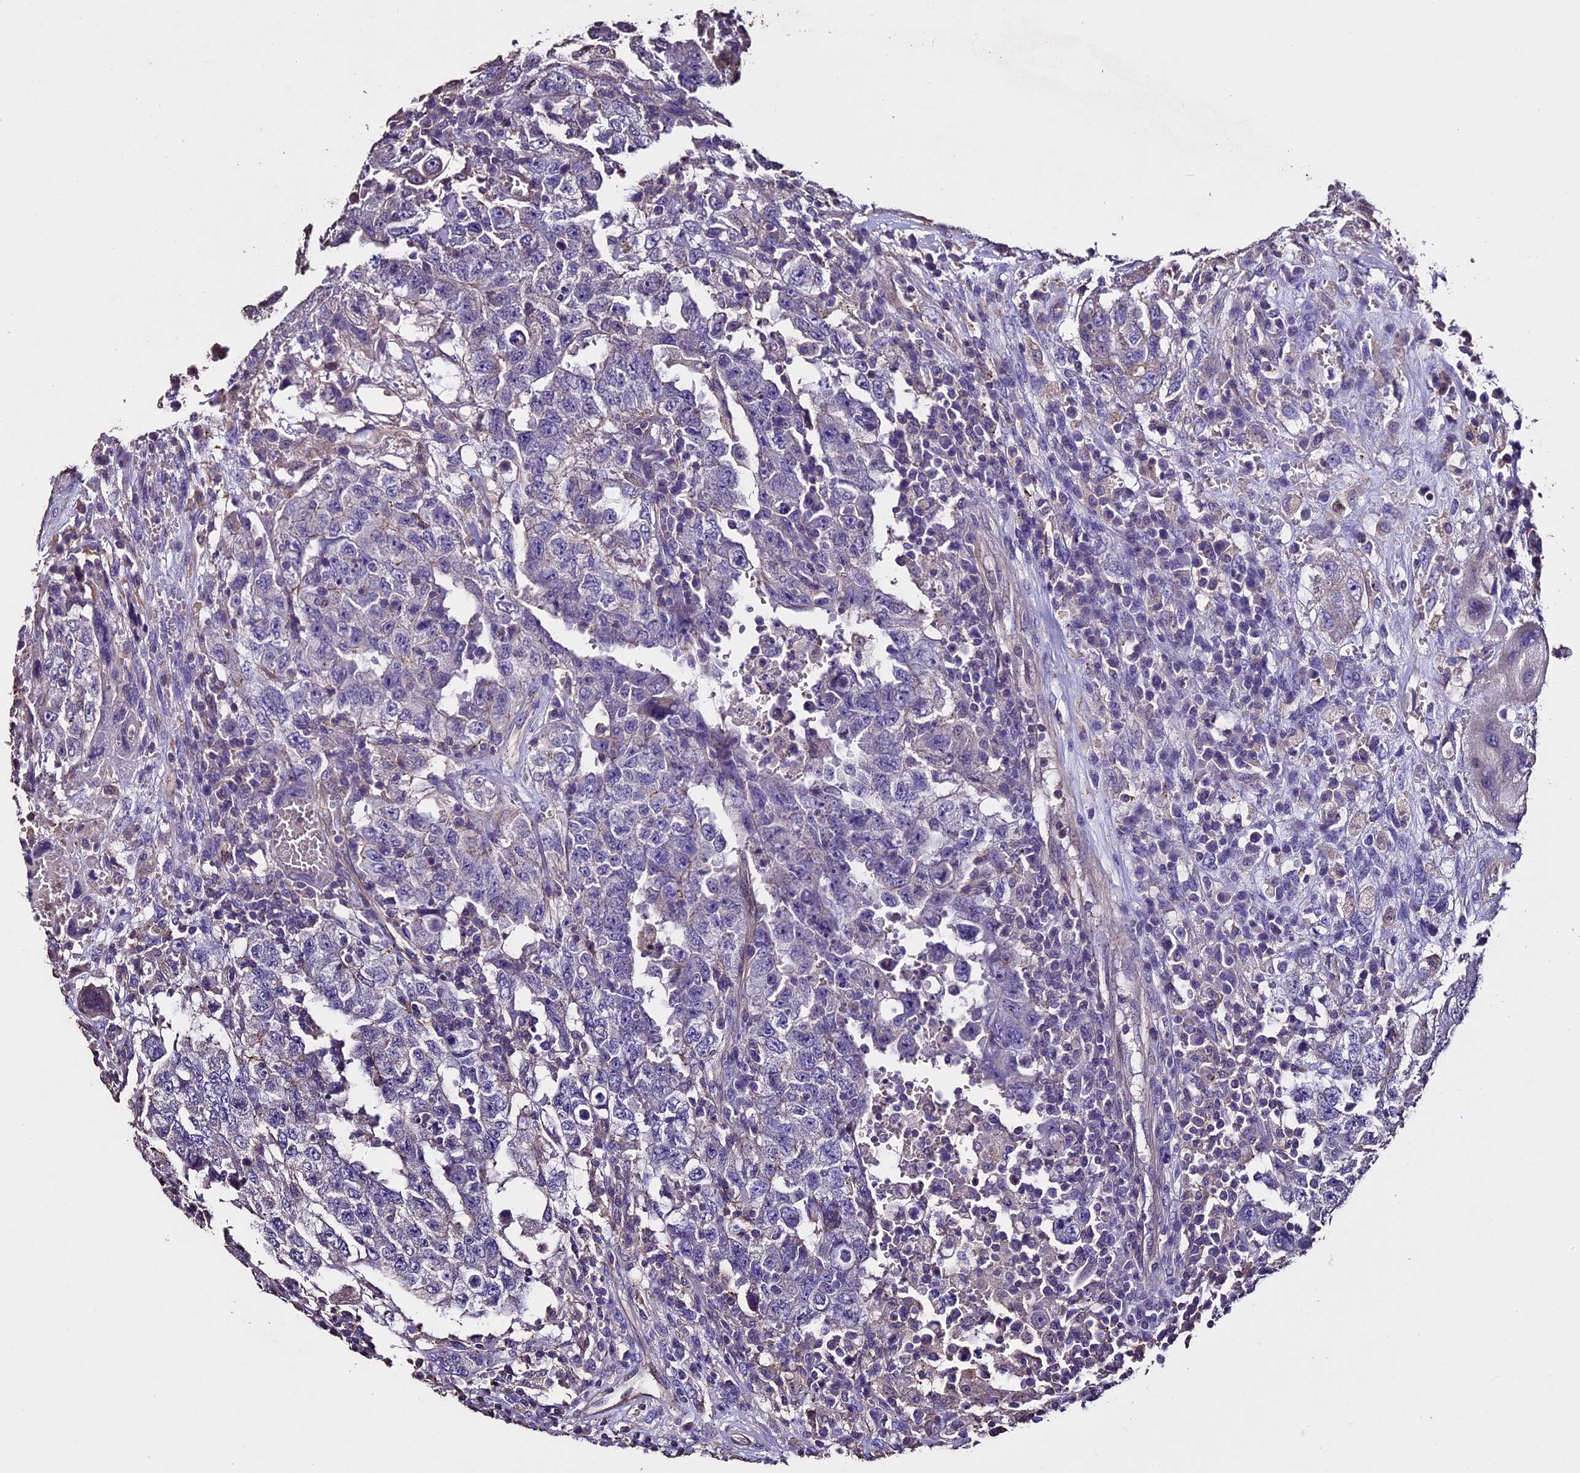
{"staining": {"intensity": "negative", "quantity": "none", "location": "none"}, "tissue": "testis cancer", "cell_type": "Tumor cells", "image_type": "cancer", "snomed": [{"axis": "morphology", "description": "Carcinoma, Embryonal, NOS"}, {"axis": "topography", "description": "Testis"}], "caption": "IHC micrograph of human testis cancer stained for a protein (brown), which demonstrates no expression in tumor cells.", "gene": "USB1", "patient": {"sex": "male", "age": 26}}